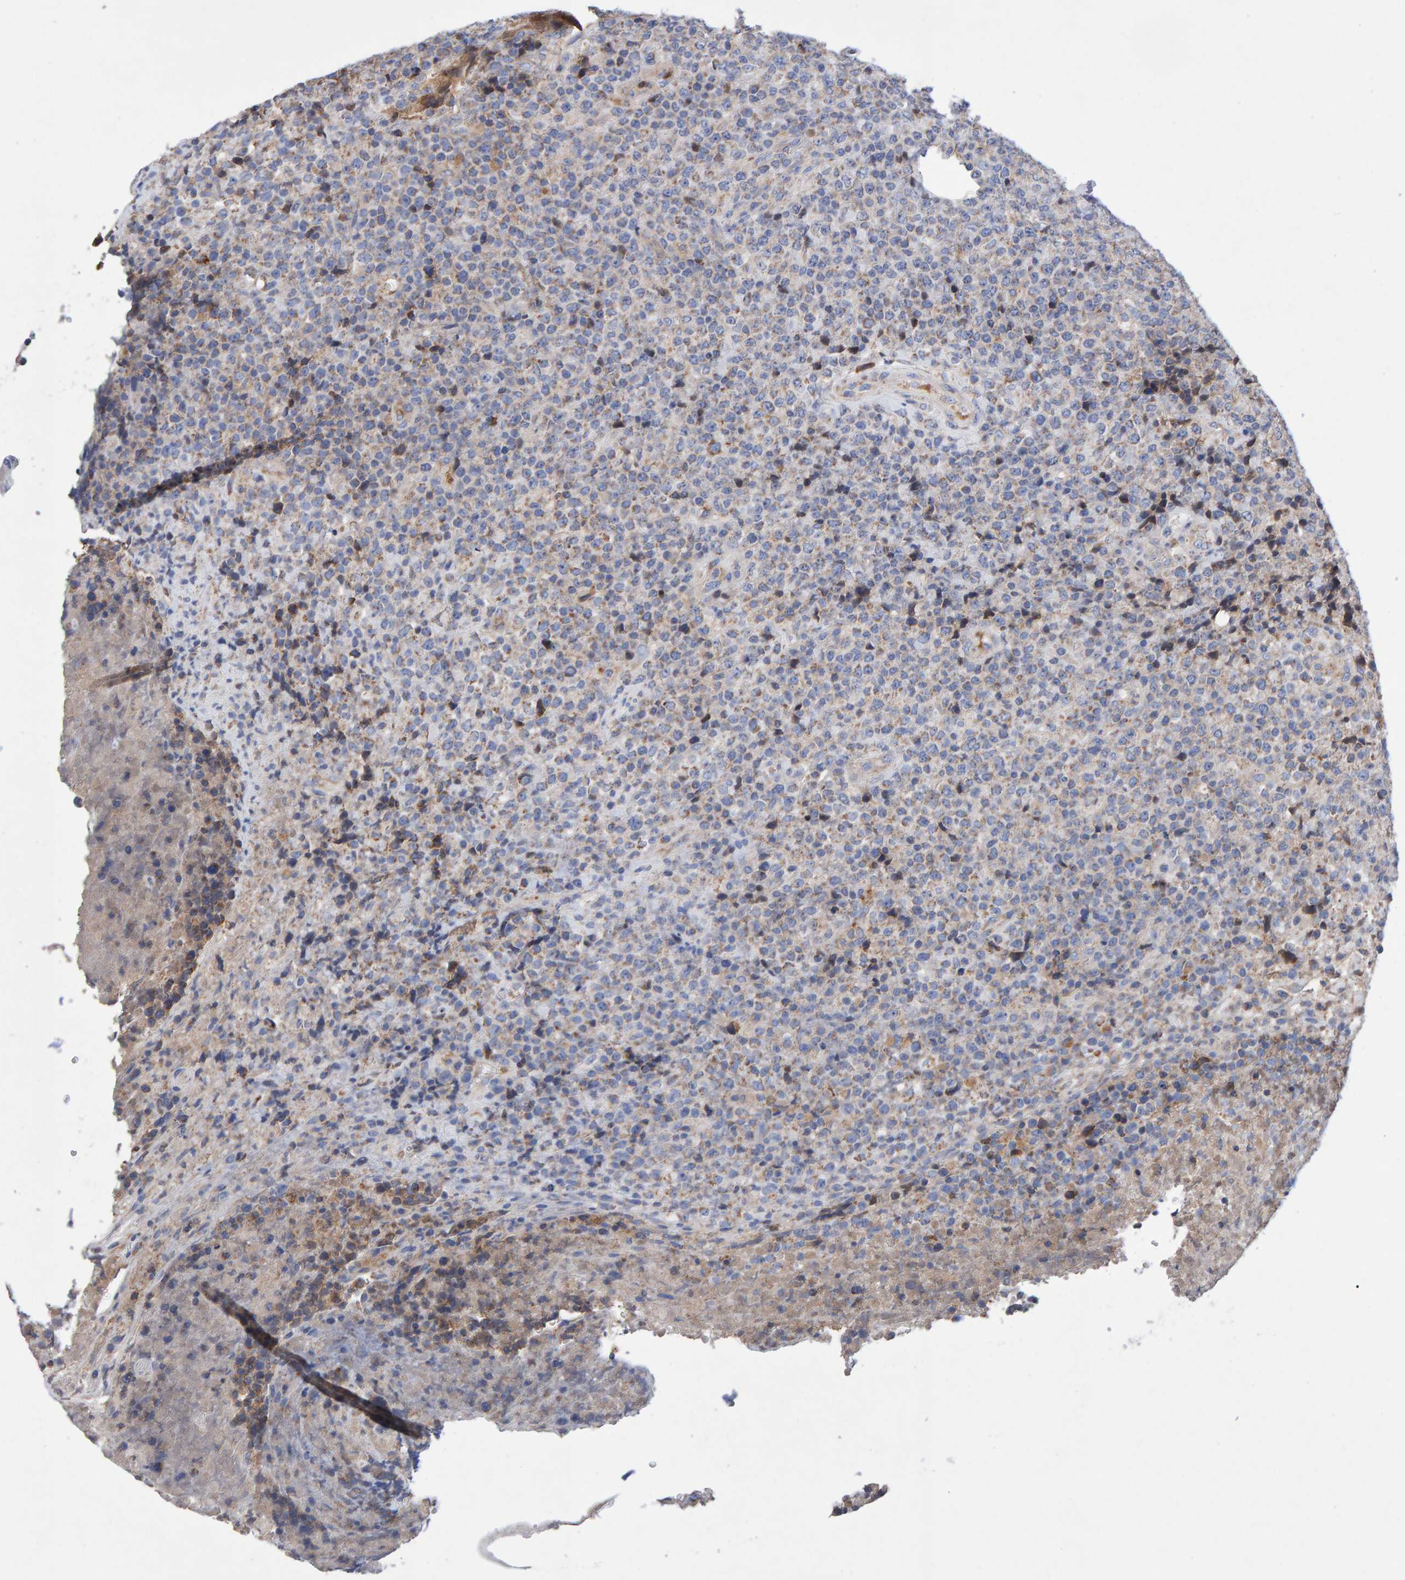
{"staining": {"intensity": "weak", "quantity": "<25%", "location": "cytoplasmic/membranous"}, "tissue": "lymphoma", "cell_type": "Tumor cells", "image_type": "cancer", "snomed": [{"axis": "morphology", "description": "Malignant lymphoma, non-Hodgkin's type, High grade"}, {"axis": "topography", "description": "Lymph node"}], "caption": "Immunohistochemical staining of malignant lymphoma, non-Hodgkin's type (high-grade) demonstrates no significant staining in tumor cells. (DAB (3,3'-diaminobenzidine) immunohistochemistry (IHC) visualized using brightfield microscopy, high magnification).", "gene": "EFR3A", "patient": {"sex": "male", "age": 13}}